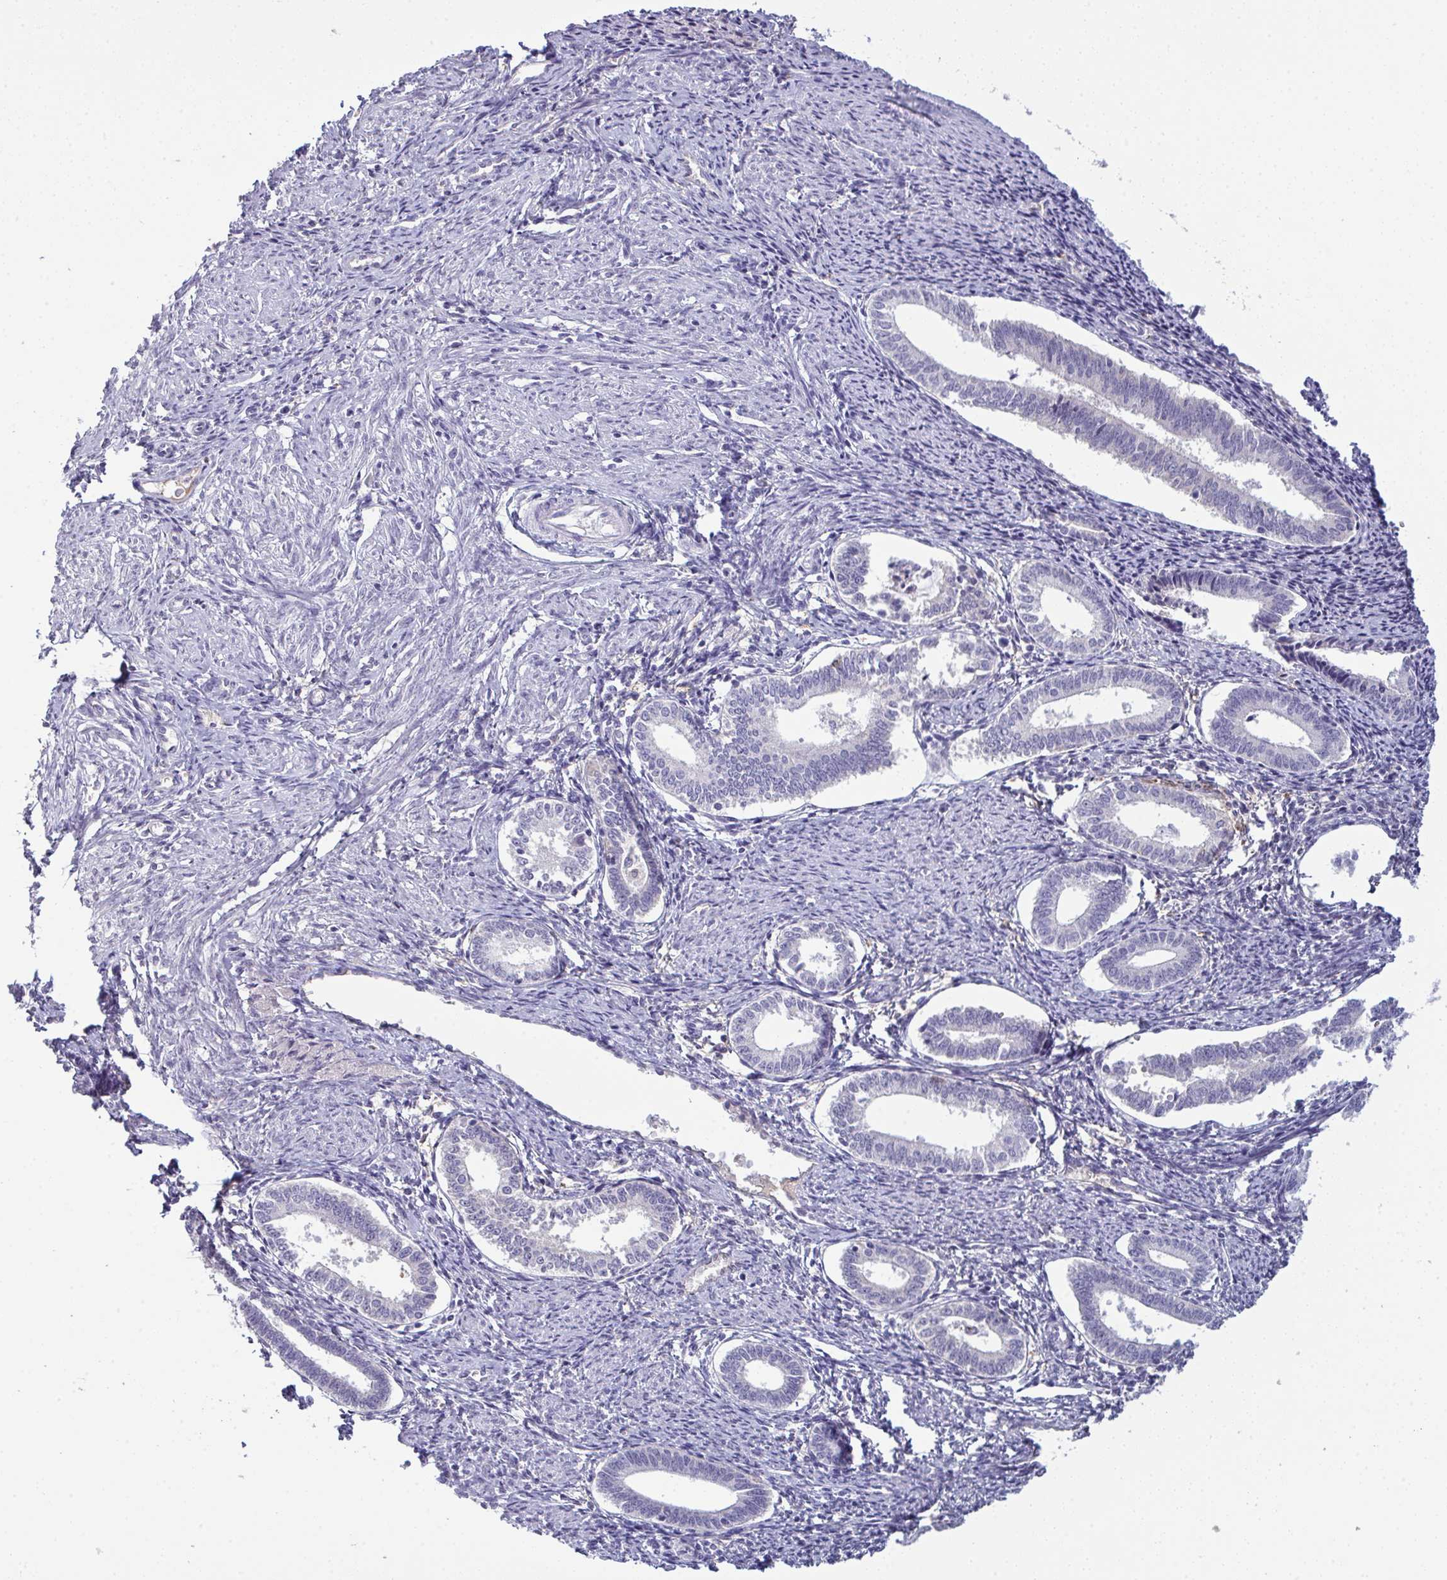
{"staining": {"intensity": "negative", "quantity": "none", "location": "none"}, "tissue": "endometrium", "cell_type": "Cells in endometrial stroma", "image_type": "normal", "snomed": [{"axis": "morphology", "description": "Normal tissue, NOS"}, {"axis": "topography", "description": "Endometrium"}], "caption": "IHC of normal human endometrium reveals no positivity in cells in endometrial stroma. Nuclei are stained in blue.", "gene": "ADAM21", "patient": {"sex": "female", "age": 41}}